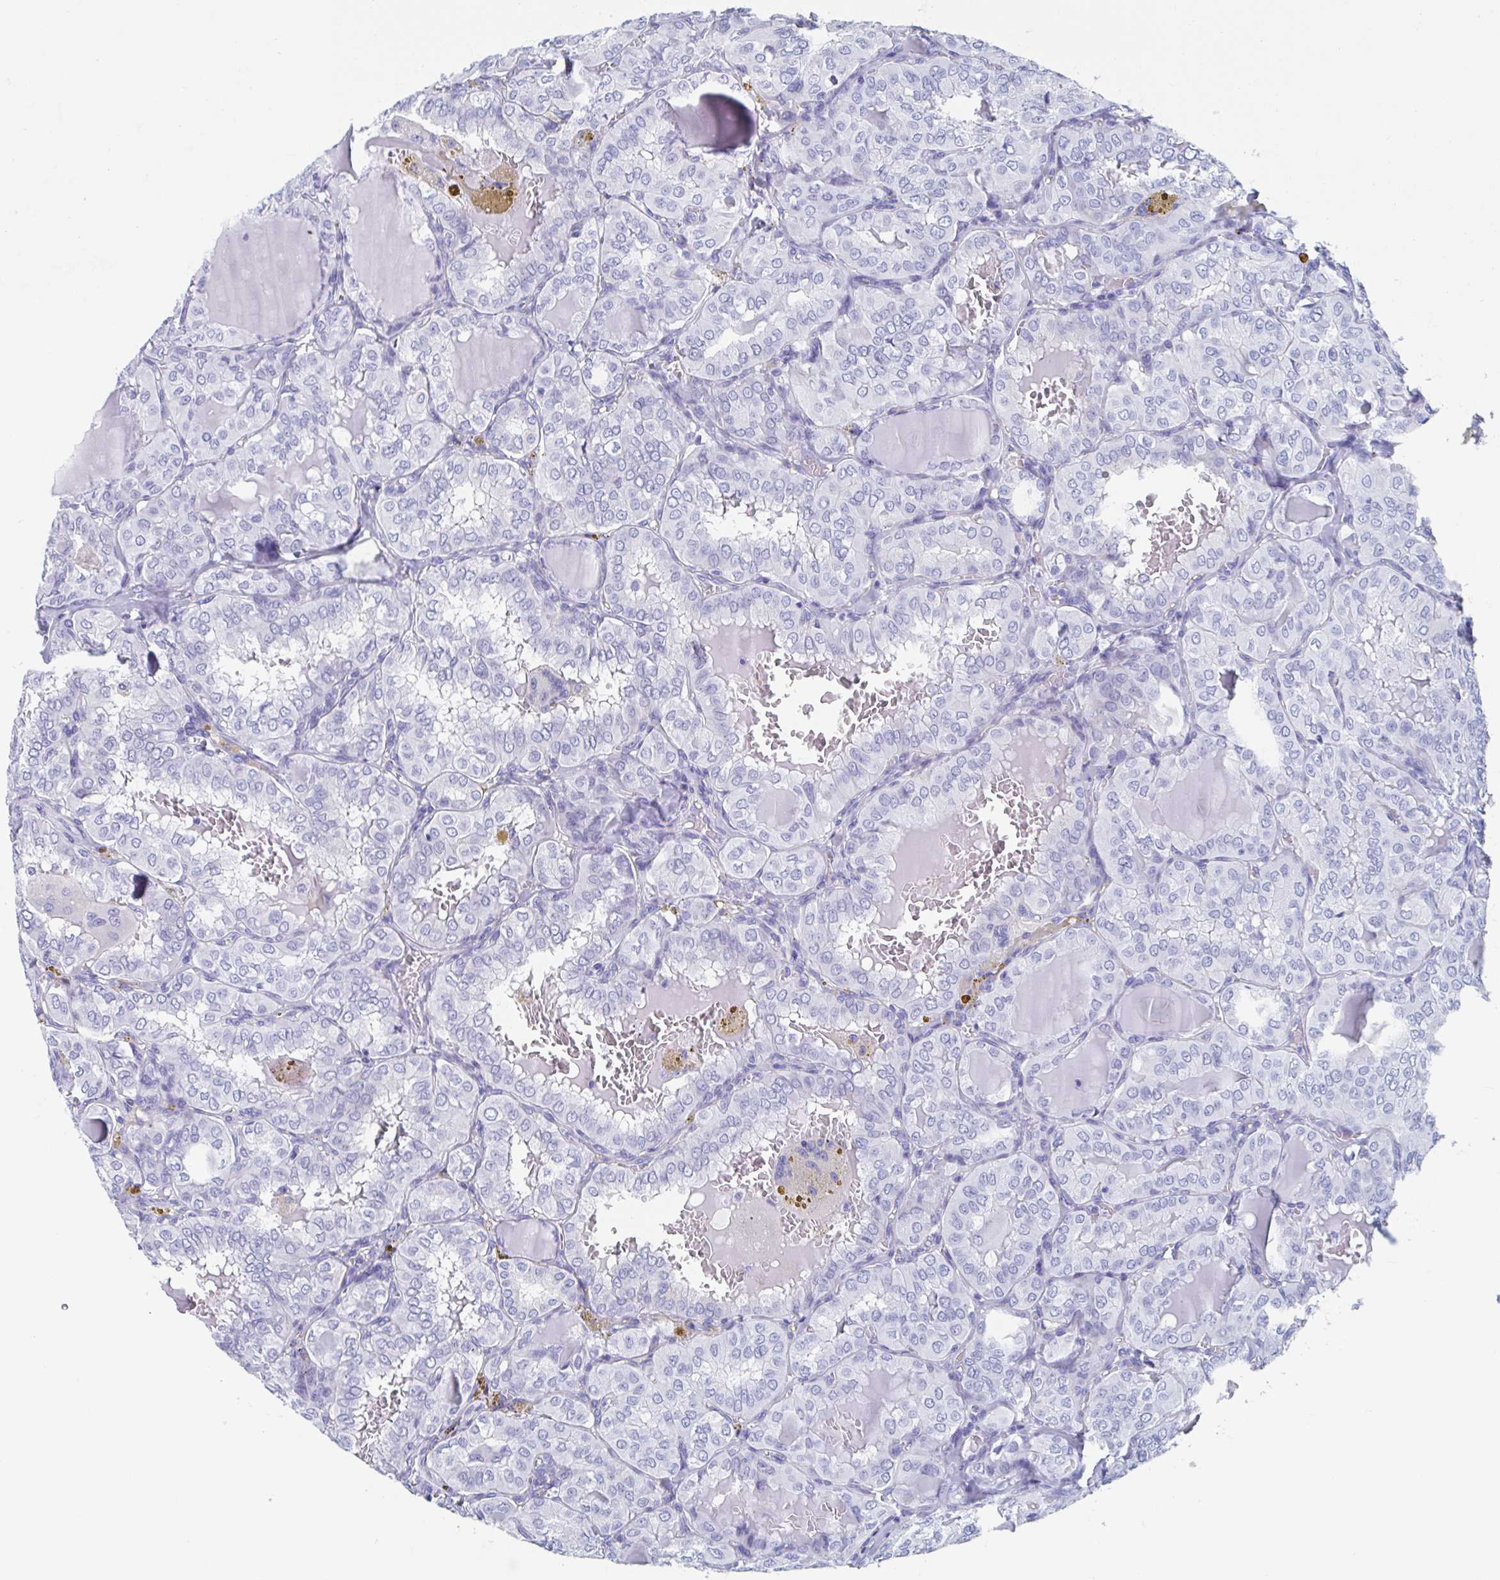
{"staining": {"intensity": "negative", "quantity": "none", "location": "none"}, "tissue": "thyroid cancer", "cell_type": "Tumor cells", "image_type": "cancer", "snomed": [{"axis": "morphology", "description": "Papillary adenocarcinoma, NOS"}, {"axis": "topography", "description": "Thyroid gland"}], "caption": "High power microscopy histopathology image of an immunohistochemistry micrograph of papillary adenocarcinoma (thyroid), revealing no significant expression in tumor cells.", "gene": "SHCBP1L", "patient": {"sex": "male", "age": 20}}